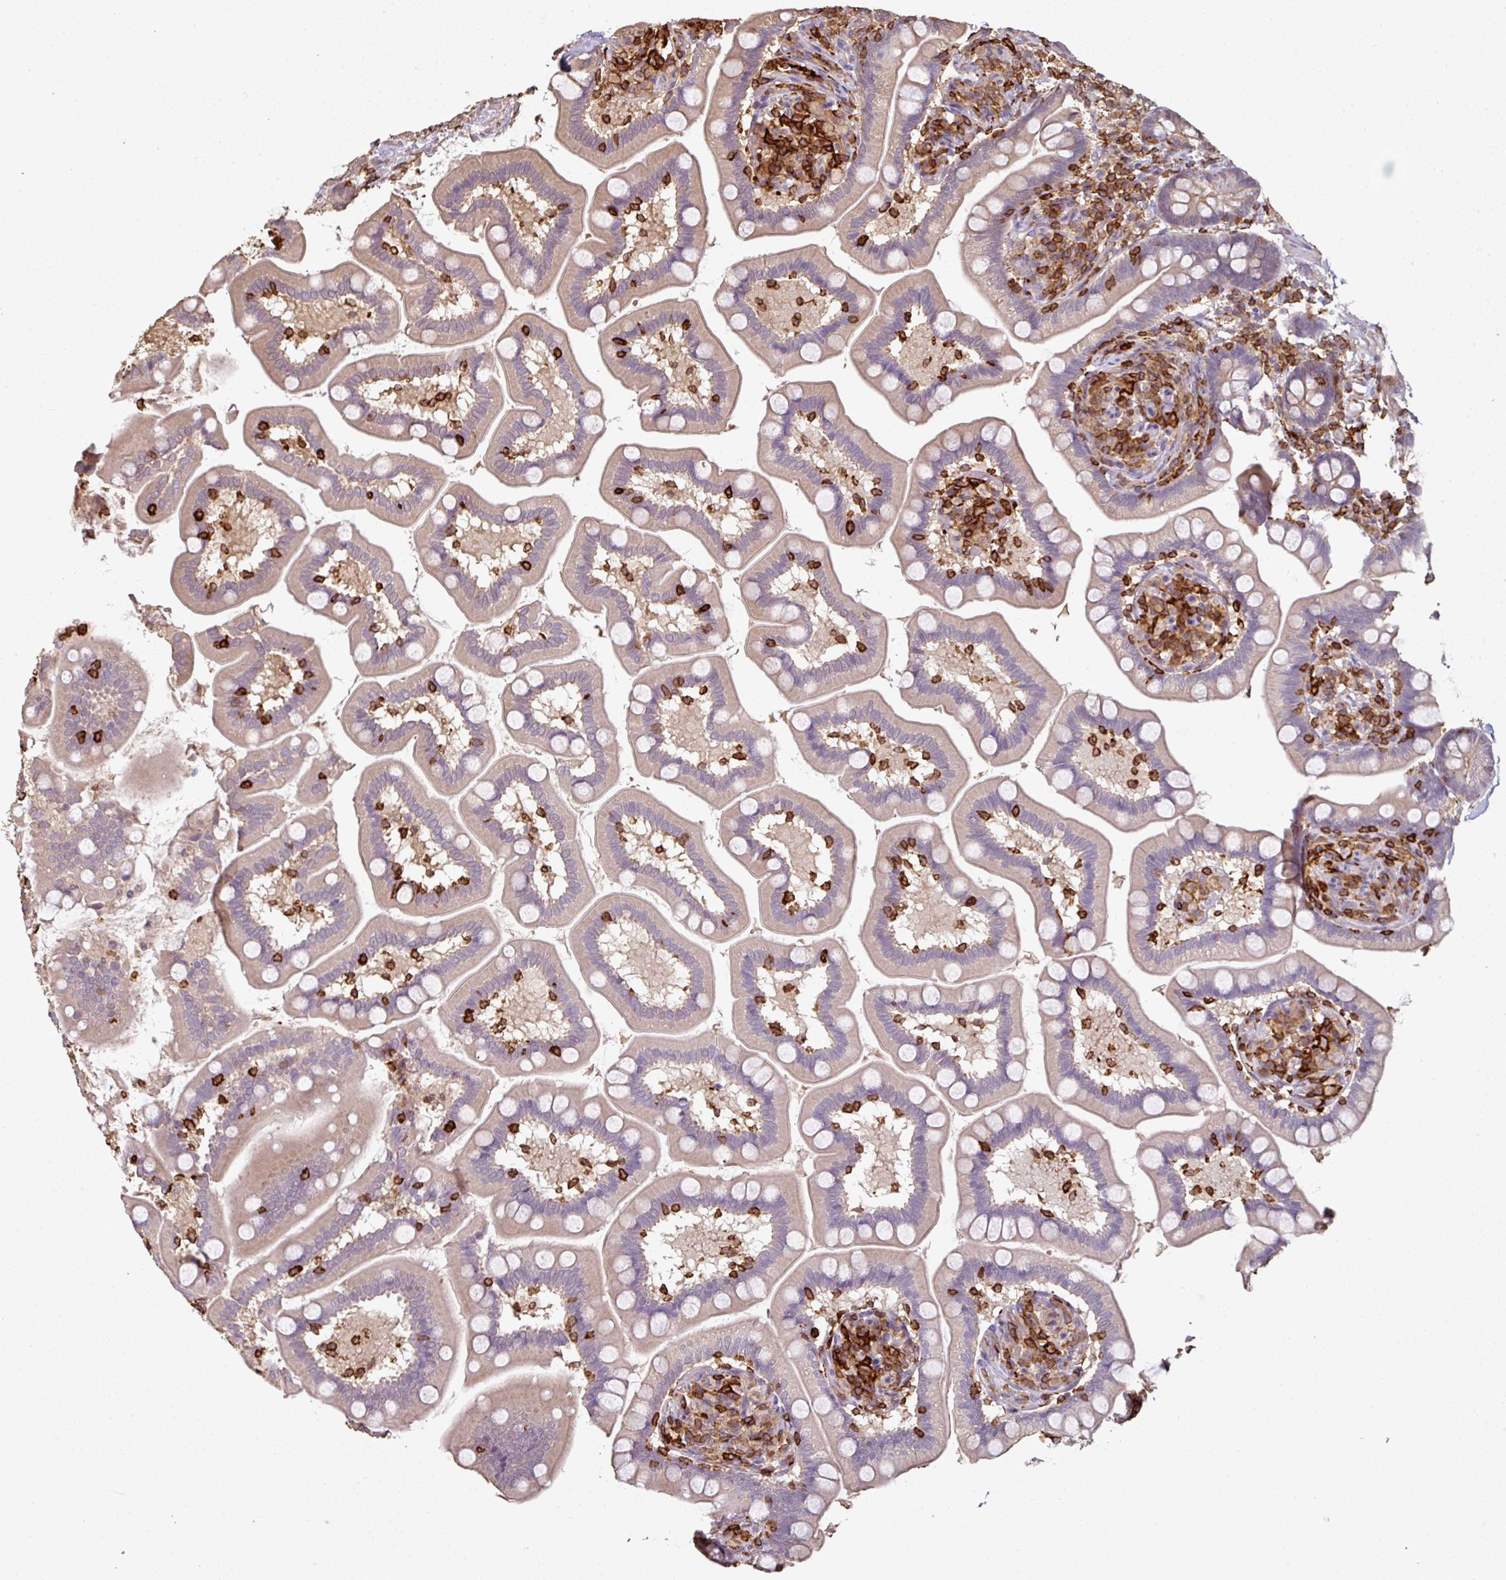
{"staining": {"intensity": "weak", "quantity": ">75%", "location": "cytoplasmic/membranous"}, "tissue": "small intestine", "cell_type": "Glandular cells", "image_type": "normal", "snomed": [{"axis": "morphology", "description": "Normal tissue, NOS"}, {"axis": "topography", "description": "Small intestine"}], "caption": "The image reveals a brown stain indicating the presence of a protein in the cytoplasmic/membranous of glandular cells in small intestine.", "gene": "OLFML2B", "patient": {"sex": "female", "age": 64}}